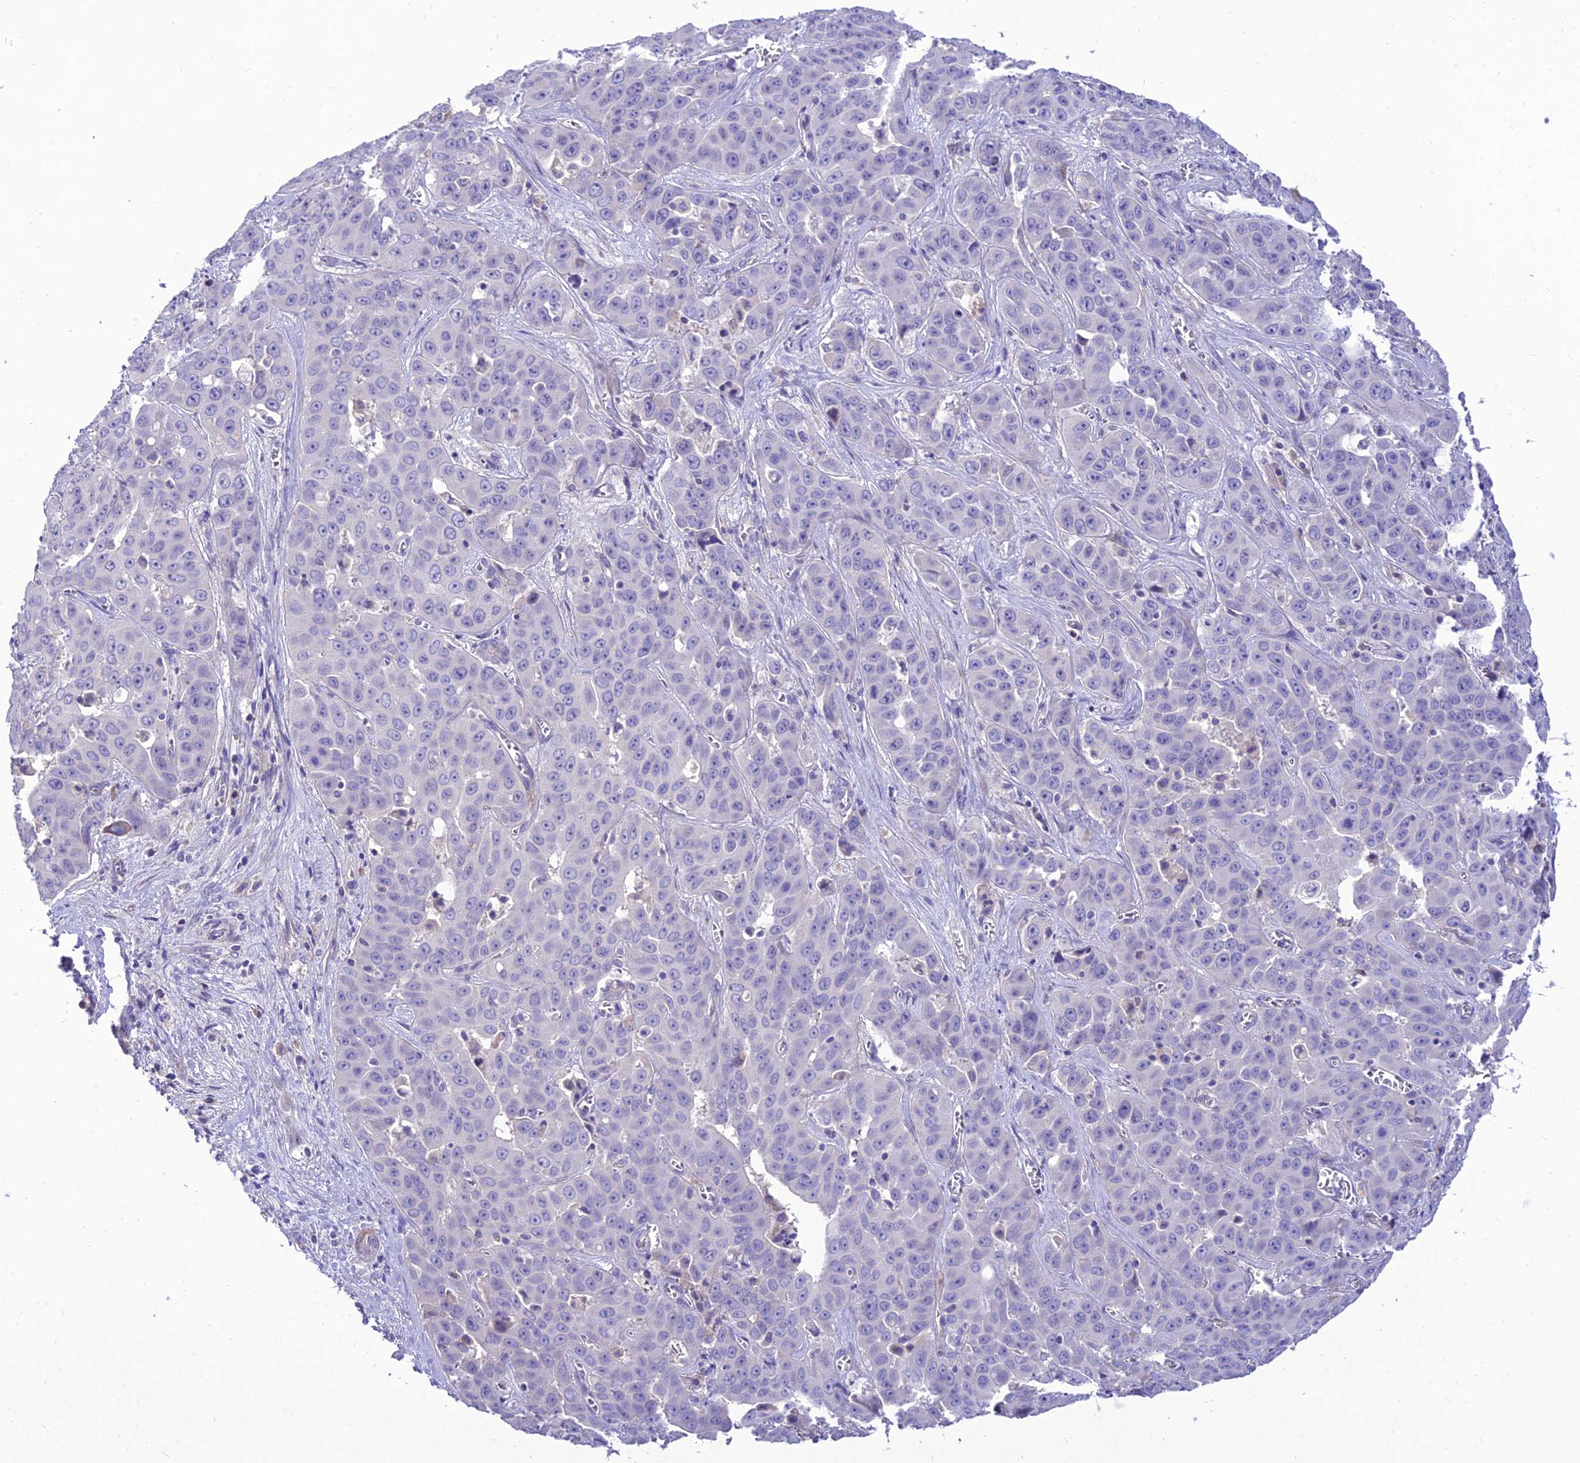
{"staining": {"intensity": "negative", "quantity": "none", "location": "none"}, "tissue": "liver cancer", "cell_type": "Tumor cells", "image_type": "cancer", "snomed": [{"axis": "morphology", "description": "Cholangiocarcinoma"}, {"axis": "topography", "description": "Liver"}], "caption": "Immunohistochemistry (IHC) of liver cancer exhibits no positivity in tumor cells. (DAB immunohistochemistry visualized using brightfield microscopy, high magnification).", "gene": "TEKT3", "patient": {"sex": "female", "age": 52}}